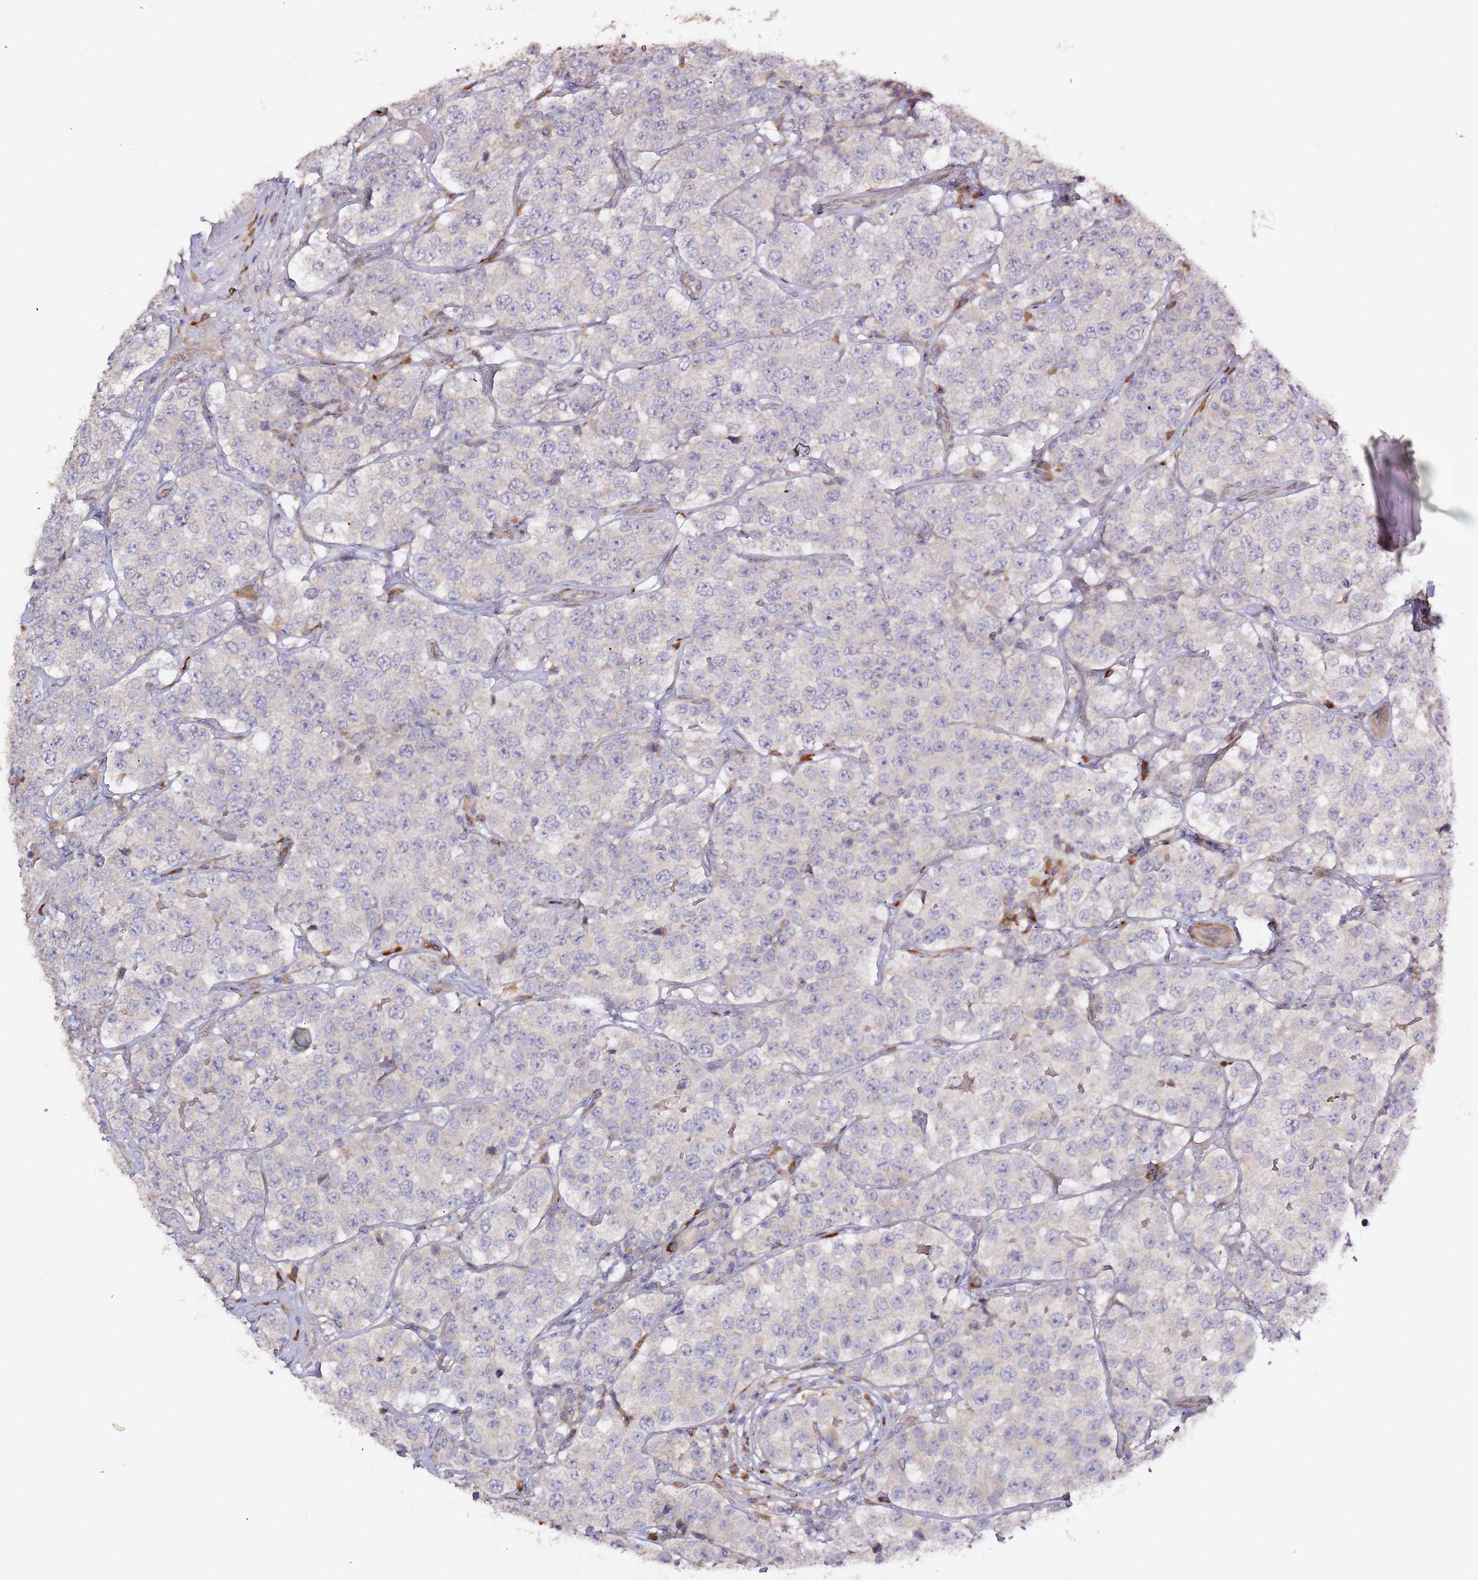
{"staining": {"intensity": "negative", "quantity": "none", "location": "none"}, "tissue": "testis cancer", "cell_type": "Tumor cells", "image_type": "cancer", "snomed": [{"axis": "morphology", "description": "Seminoma, NOS"}, {"axis": "topography", "description": "Testis"}], "caption": "Immunohistochemistry (IHC) histopathology image of testis cancer (seminoma) stained for a protein (brown), which reveals no positivity in tumor cells.", "gene": "HSD17B7", "patient": {"sex": "male", "age": 34}}